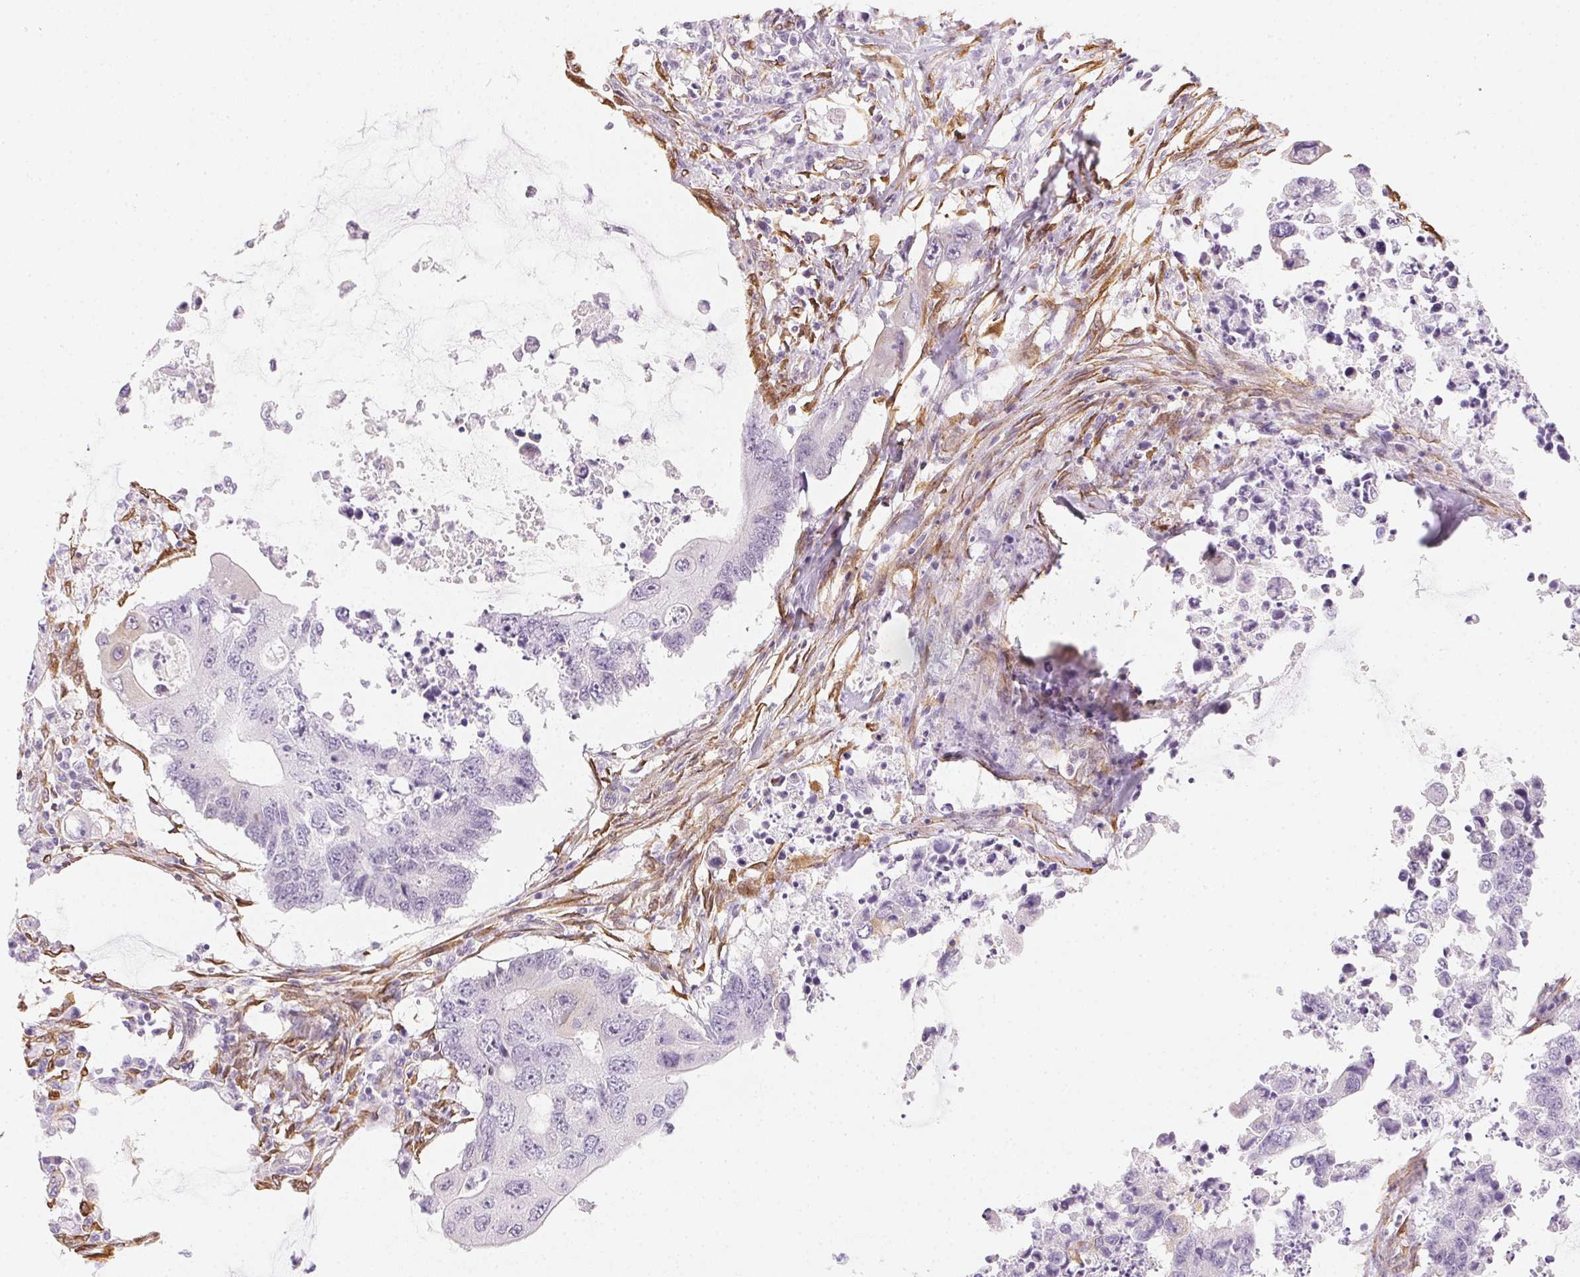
{"staining": {"intensity": "negative", "quantity": "none", "location": "none"}, "tissue": "colorectal cancer", "cell_type": "Tumor cells", "image_type": "cancer", "snomed": [{"axis": "morphology", "description": "Adenocarcinoma, NOS"}, {"axis": "topography", "description": "Colon"}], "caption": "Image shows no significant protein staining in tumor cells of colorectal cancer. The staining was performed using DAB (3,3'-diaminobenzidine) to visualize the protein expression in brown, while the nuclei were stained in blue with hematoxylin (Magnification: 20x).", "gene": "RSBN1", "patient": {"sex": "male", "age": 71}}